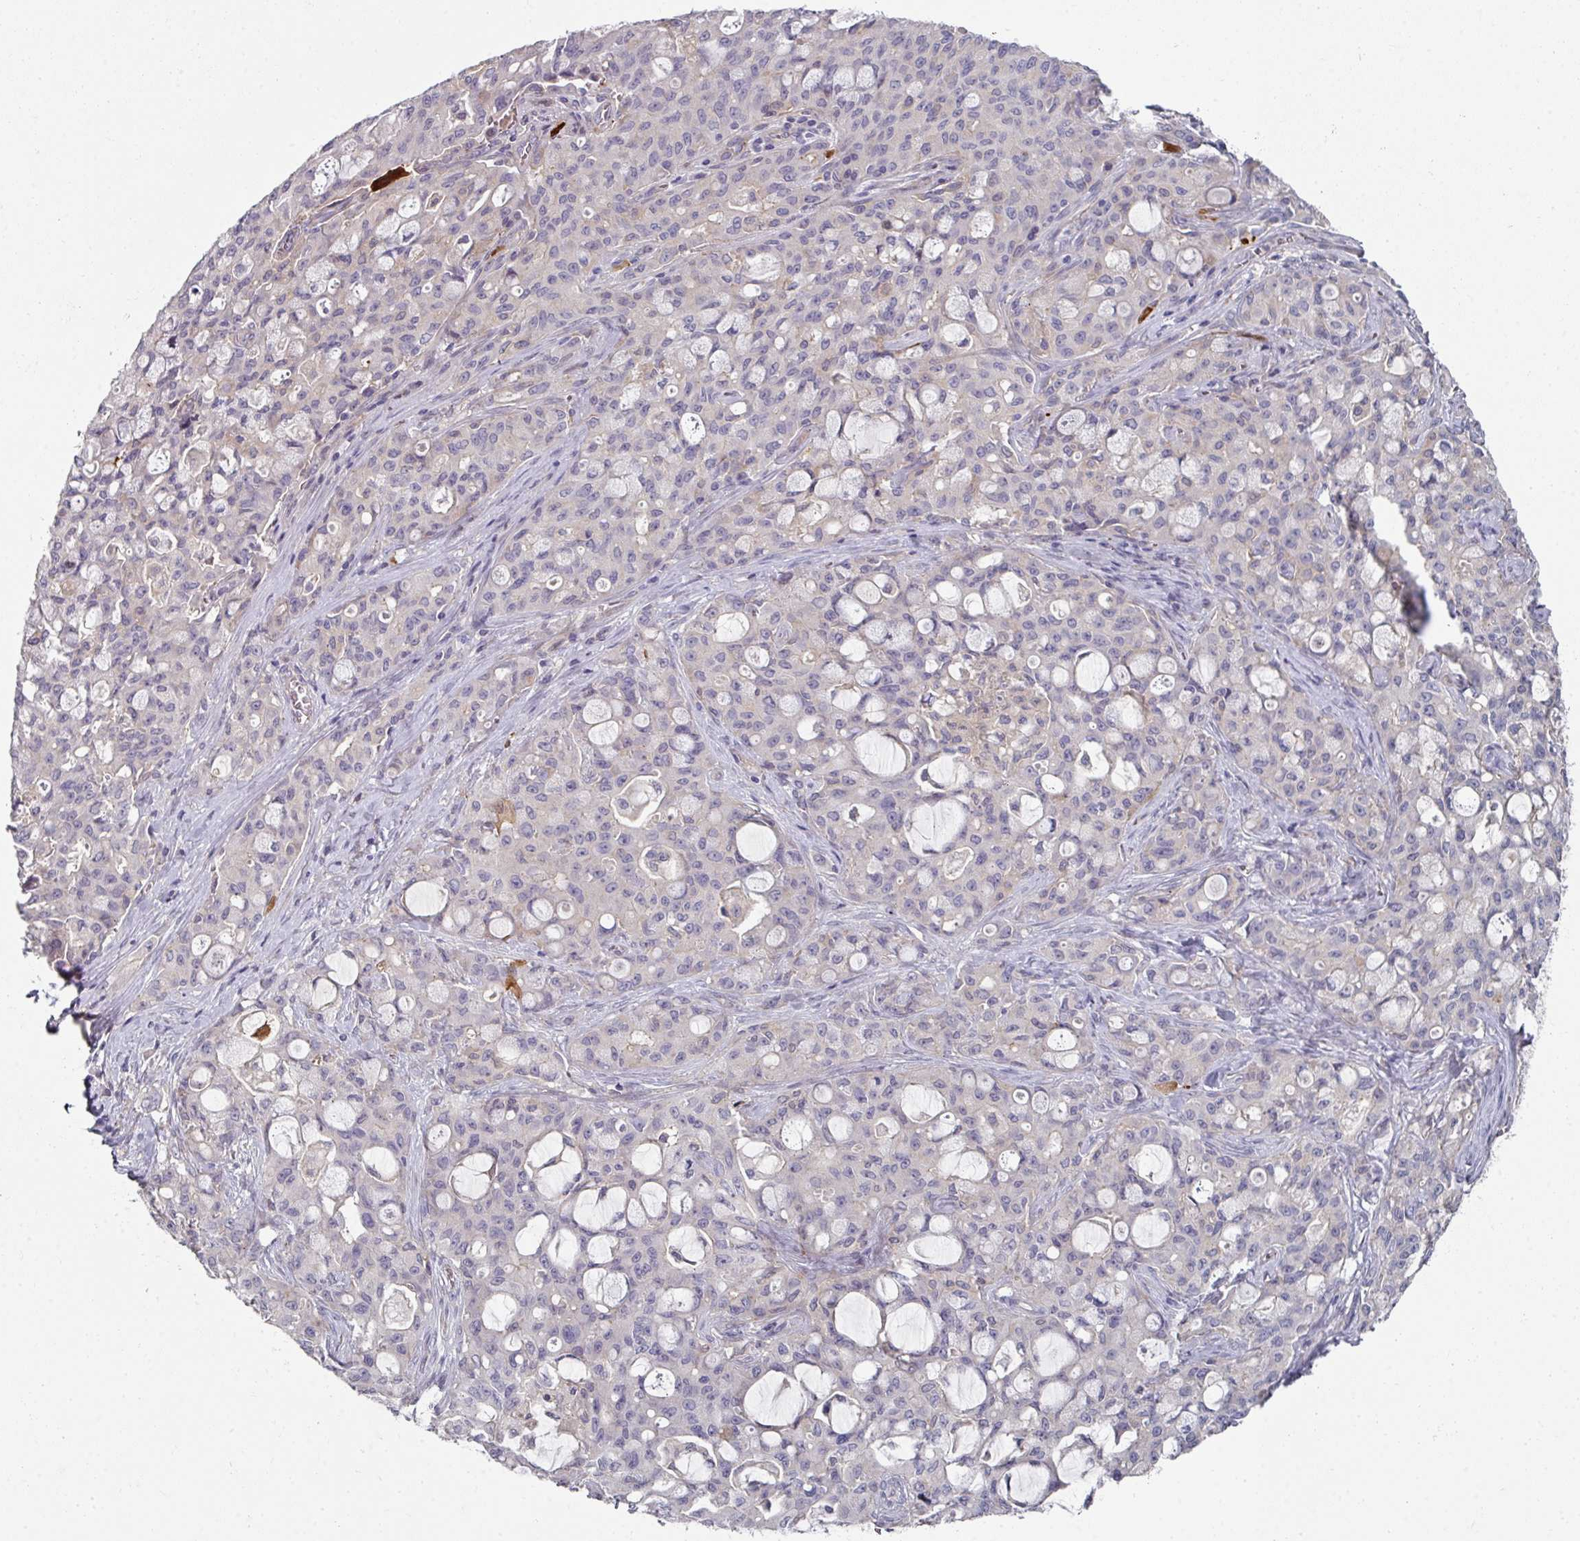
{"staining": {"intensity": "negative", "quantity": "none", "location": "none"}, "tissue": "lung cancer", "cell_type": "Tumor cells", "image_type": "cancer", "snomed": [{"axis": "morphology", "description": "Adenocarcinoma, NOS"}, {"axis": "topography", "description": "Lung"}], "caption": "Immunohistochemistry (IHC) of lung cancer exhibits no expression in tumor cells. (Brightfield microscopy of DAB immunohistochemistry (IHC) at high magnification).", "gene": "WSB2", "patient": {"sex": "female", "age": 44}}